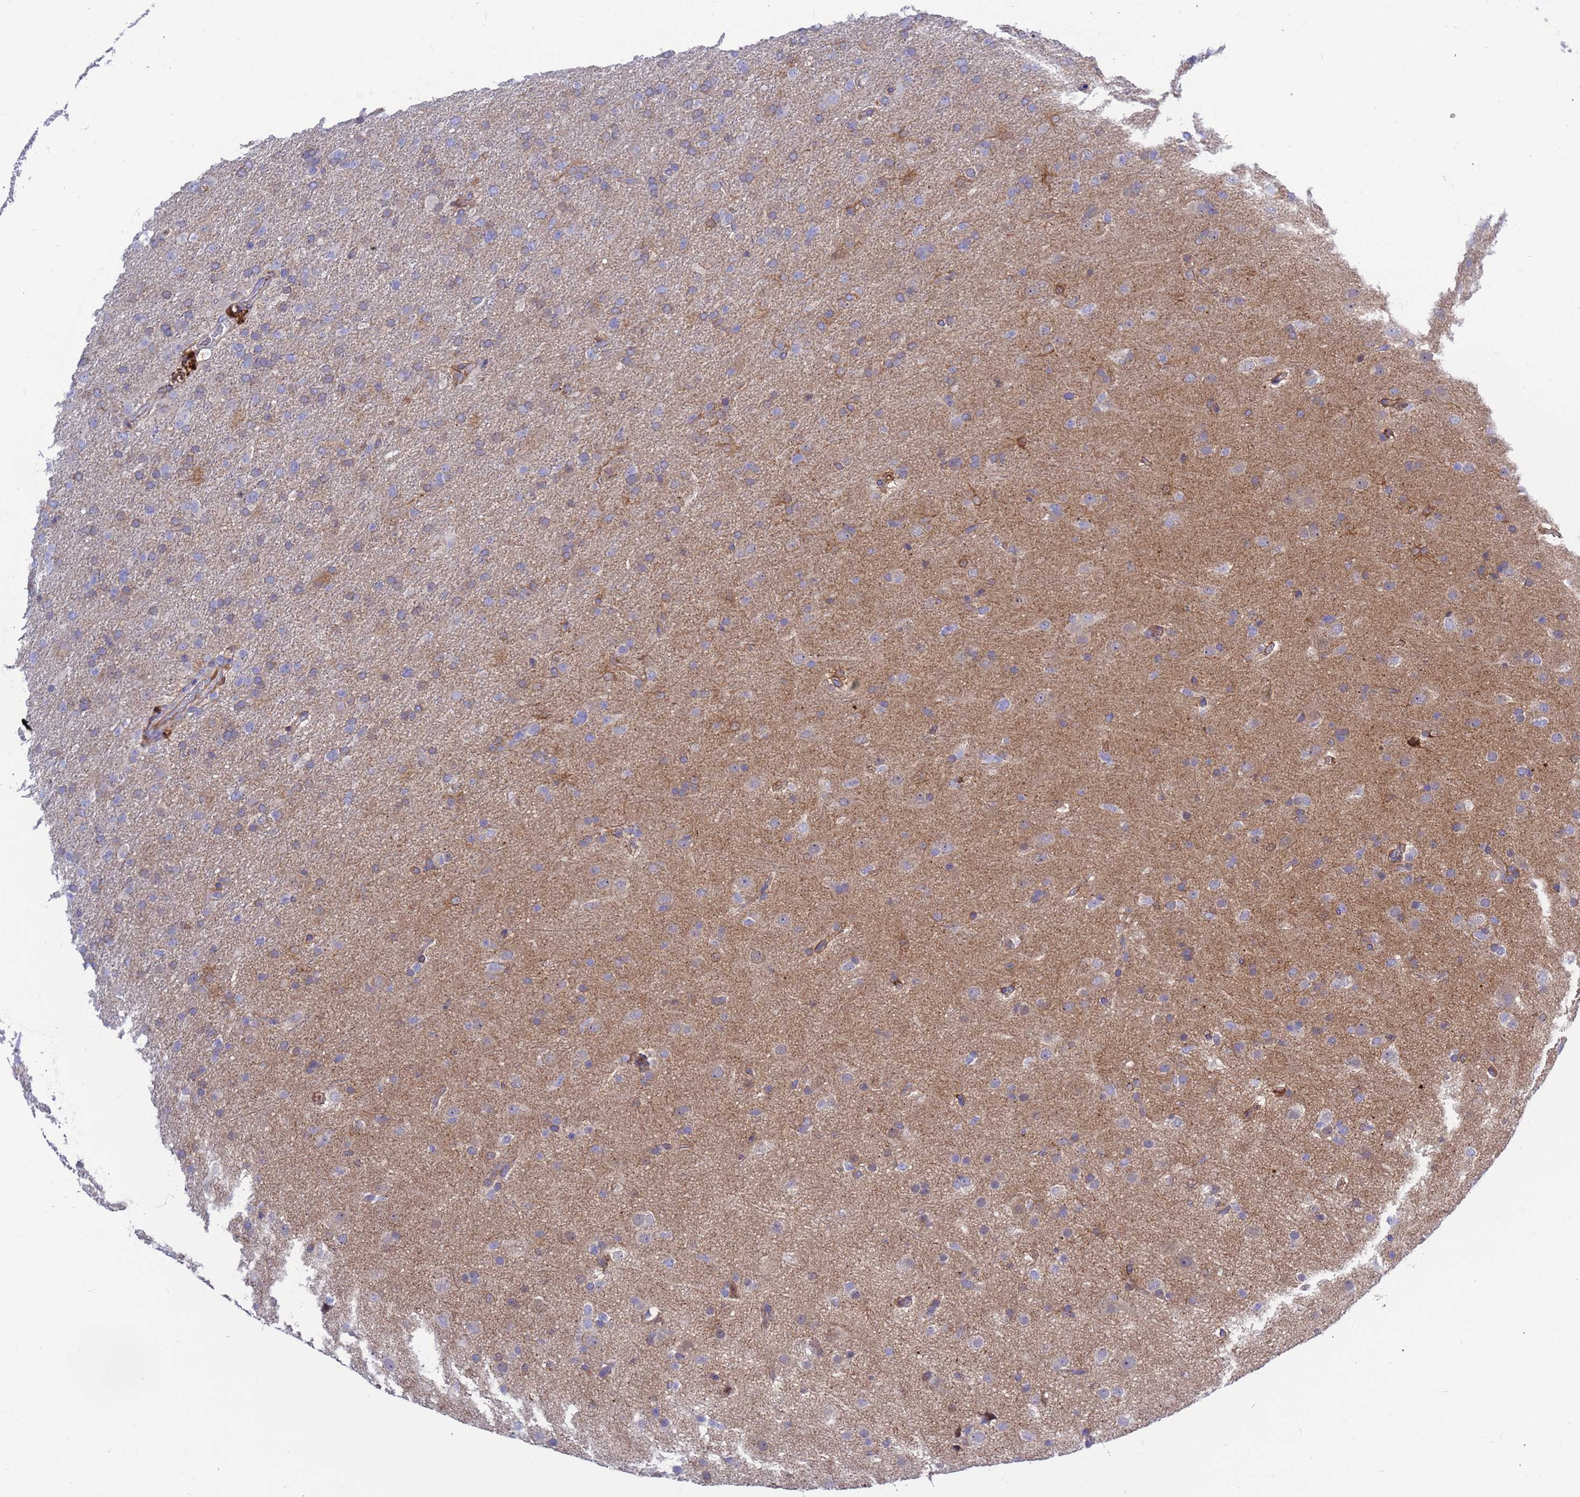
{"staining": {"intensity": "weak", "quantity": "<25%", "location": "cytoplasmic/membranous"}, "tissue": "glioma", "cell_type": "Tumor cells", "image_type": "cancer", "snomed": [{"axis": "morphology", "description": "Glioma, malignant, Low grade"}, {"axis": "topography", "description": "Brain"}], "caption": "Immunohistochemistry (IHC) histopathology image of neoplastic tissue: human glioma stained with DAB (3,3'-diaminobenzidine) displays no significant protein expression in tumor cells. Nuclei are stained in blue.", "gene": "FOXRED1", "patient": {"sex": "male", "age": 65}}